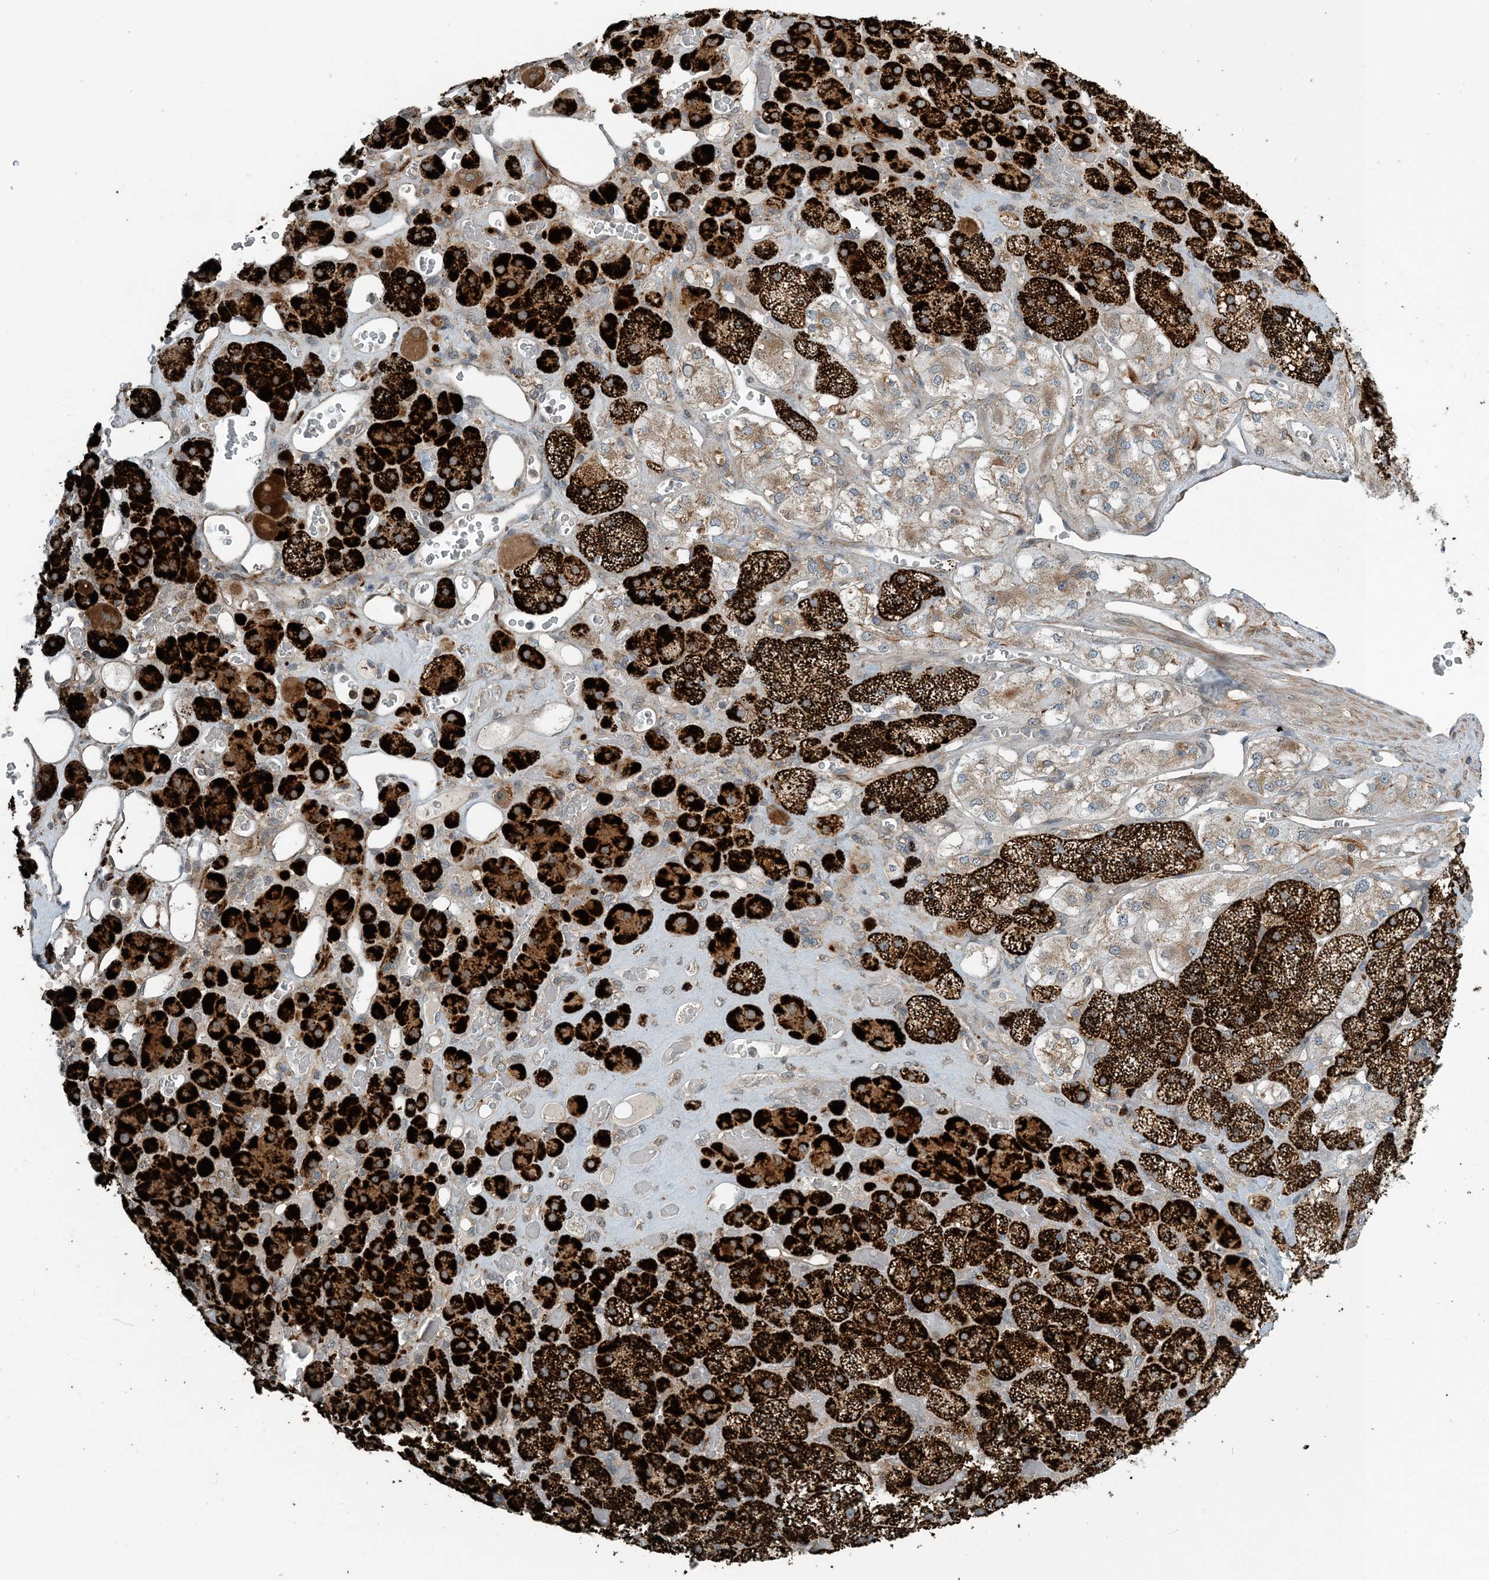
{"staining": {"intensity": "strong", "quantity": ">75%", "location": "cytoplasmic/membranous"}, "tissue": "adrenal gland", "cell_type": "Glandular cells", "image_type": "normal", "snomed": [{"axis": "morphology", "description": "Normal tissue, NOS"}, {"axis": "topography", "description": "Adrenal gland"}], "caption": "A brown stain highlights strong cytoplasmic/membranous staining of a protein in glandular cells of benign adrenal gland. Nuclei are stained in blue.", "gene": "ZBTB3", "patient": {"sex": "male", "age": 57}}